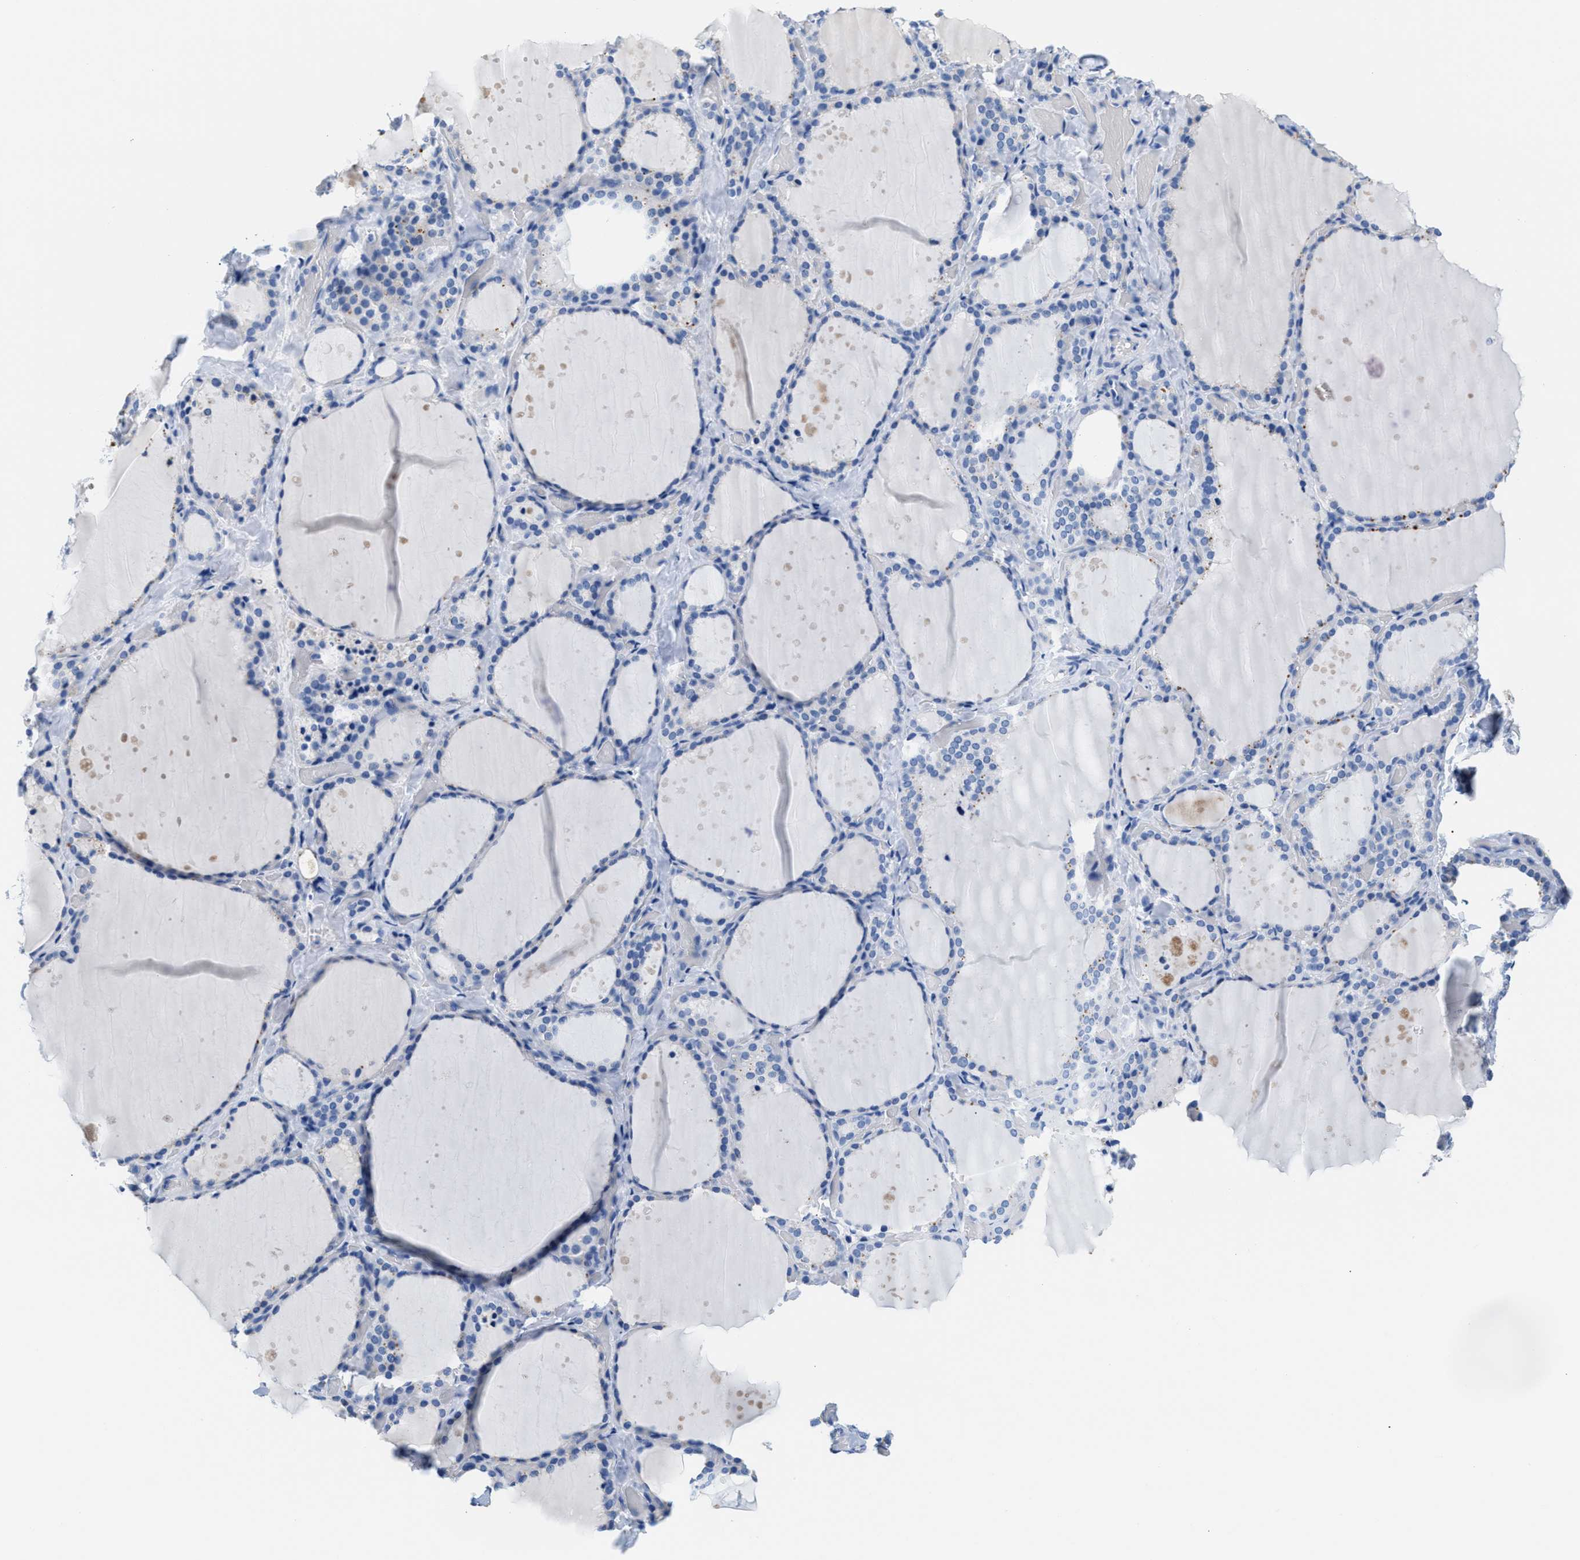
{"staining": {"intensity": "negative", "quantity": "none", "location": "none"}, "tissue": "thyroid gland", "cell_type": "Glandular cells", "image_type": "normal", "snomed": [{"axis": "morphology", "description": "Normal tissue, NOS"}, {"axis": "topography", "description": "Thyroid gland"}], "caption": "This is an immunohistochemistry (IHC) histopathology image of normal human thyroid gland. There is no expression in glandular cells.", "gene": "SLFN13", "patient": {"sex": "female", "age": 44}}